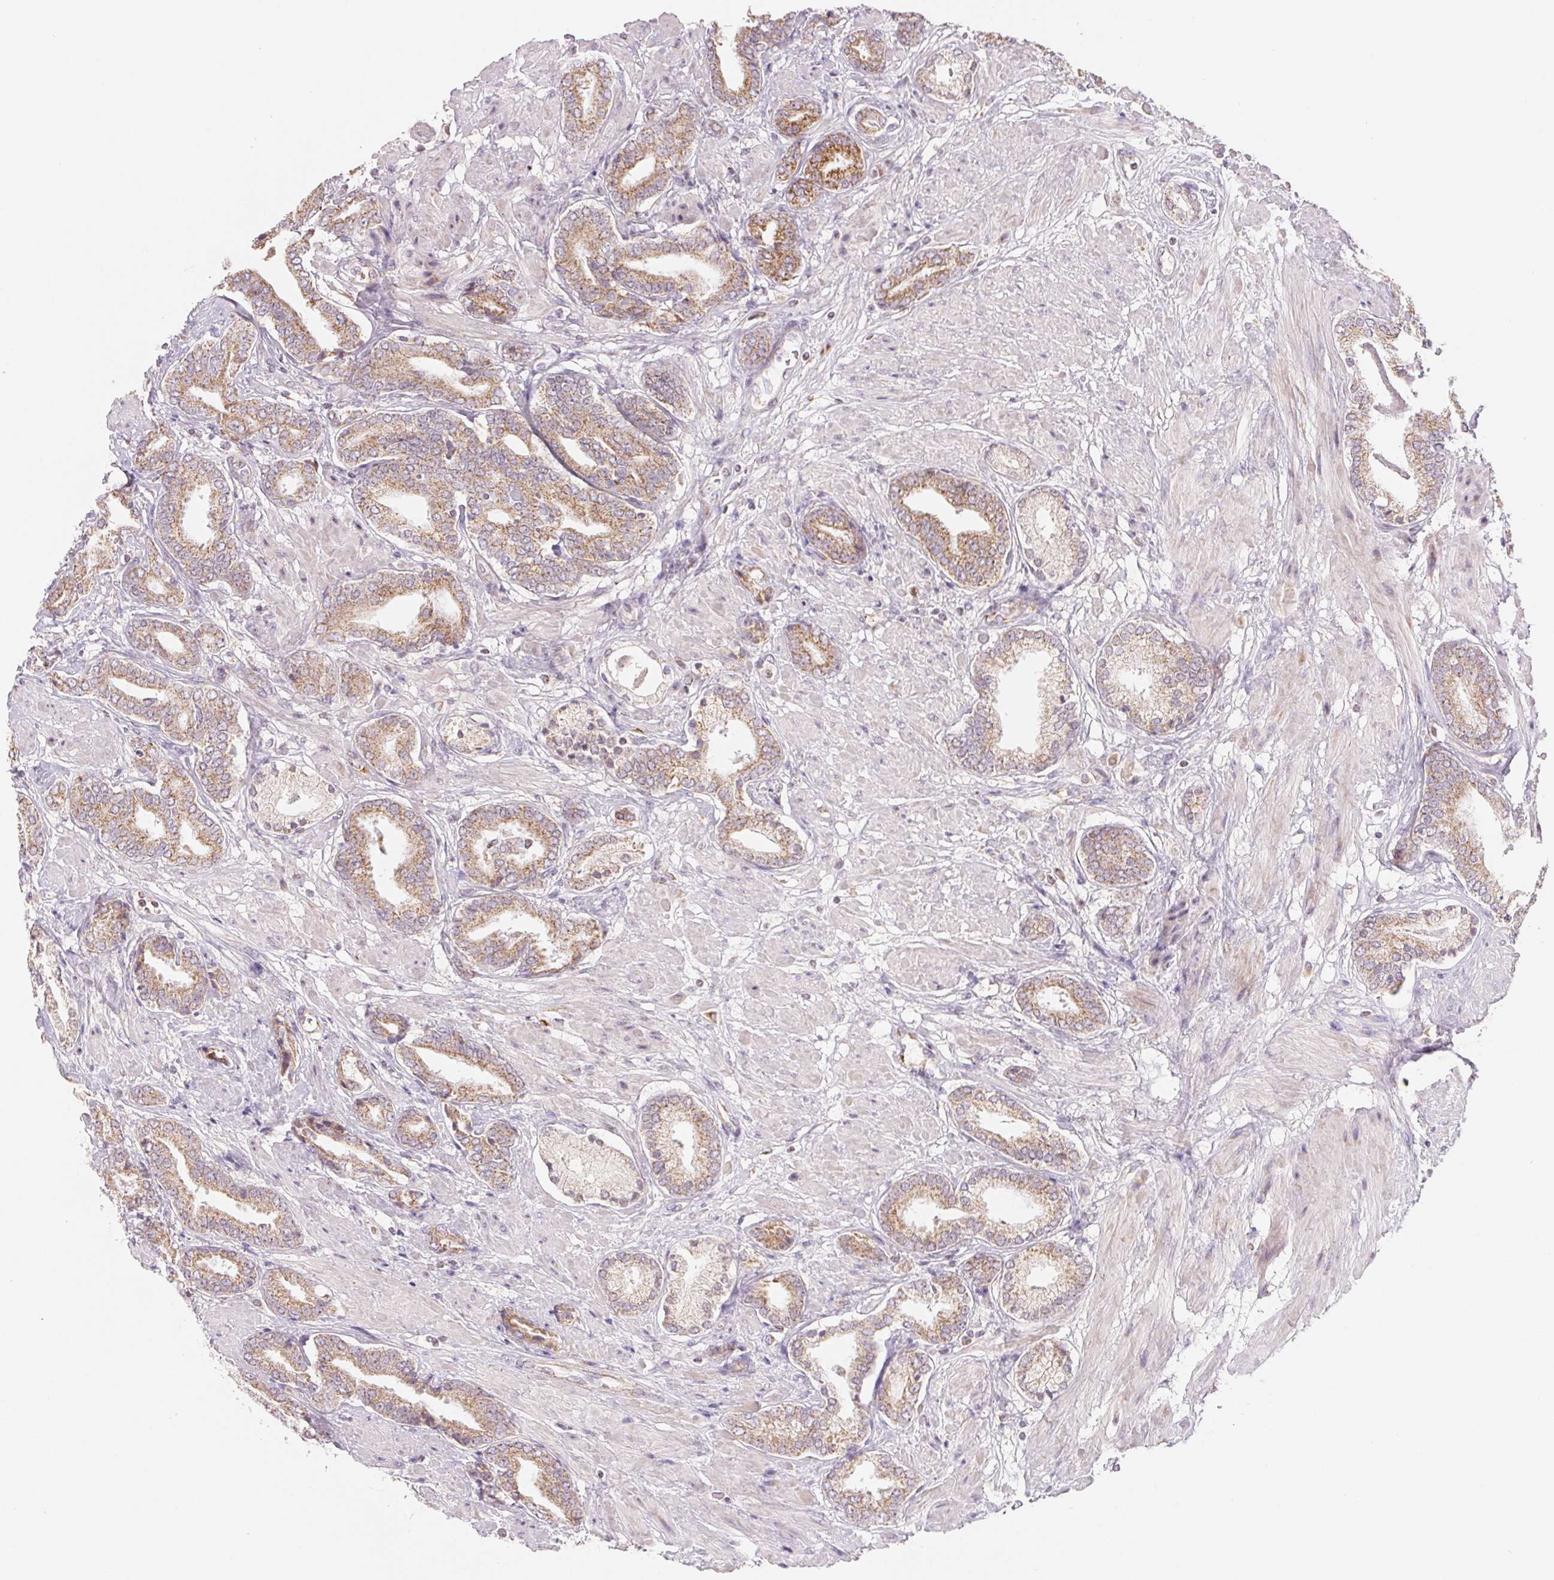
{"staining": {"intensity": "moderate", "quantity": ">75%", "location": "cytoplasmic/membranous"}, "tissue": "prostate cancer", "cell_type": "Tumor cells", "image_type": "cancer", "snomed": [{"axis": "morphology", "description": "Adenocarcinoma, High grade"}, {"axis": "topography", "description": "Prostate"}], "caption": "This histopathology image shows immunohistochemistry (IHC) staining of human prostate cancer (high-grade adenocarcinoma), with medium moderate cytoplasmic/membranous expression in about >75% of tumor cells.", "gene": "HINT2", "patient": {"sex": "male", "age": 56}}